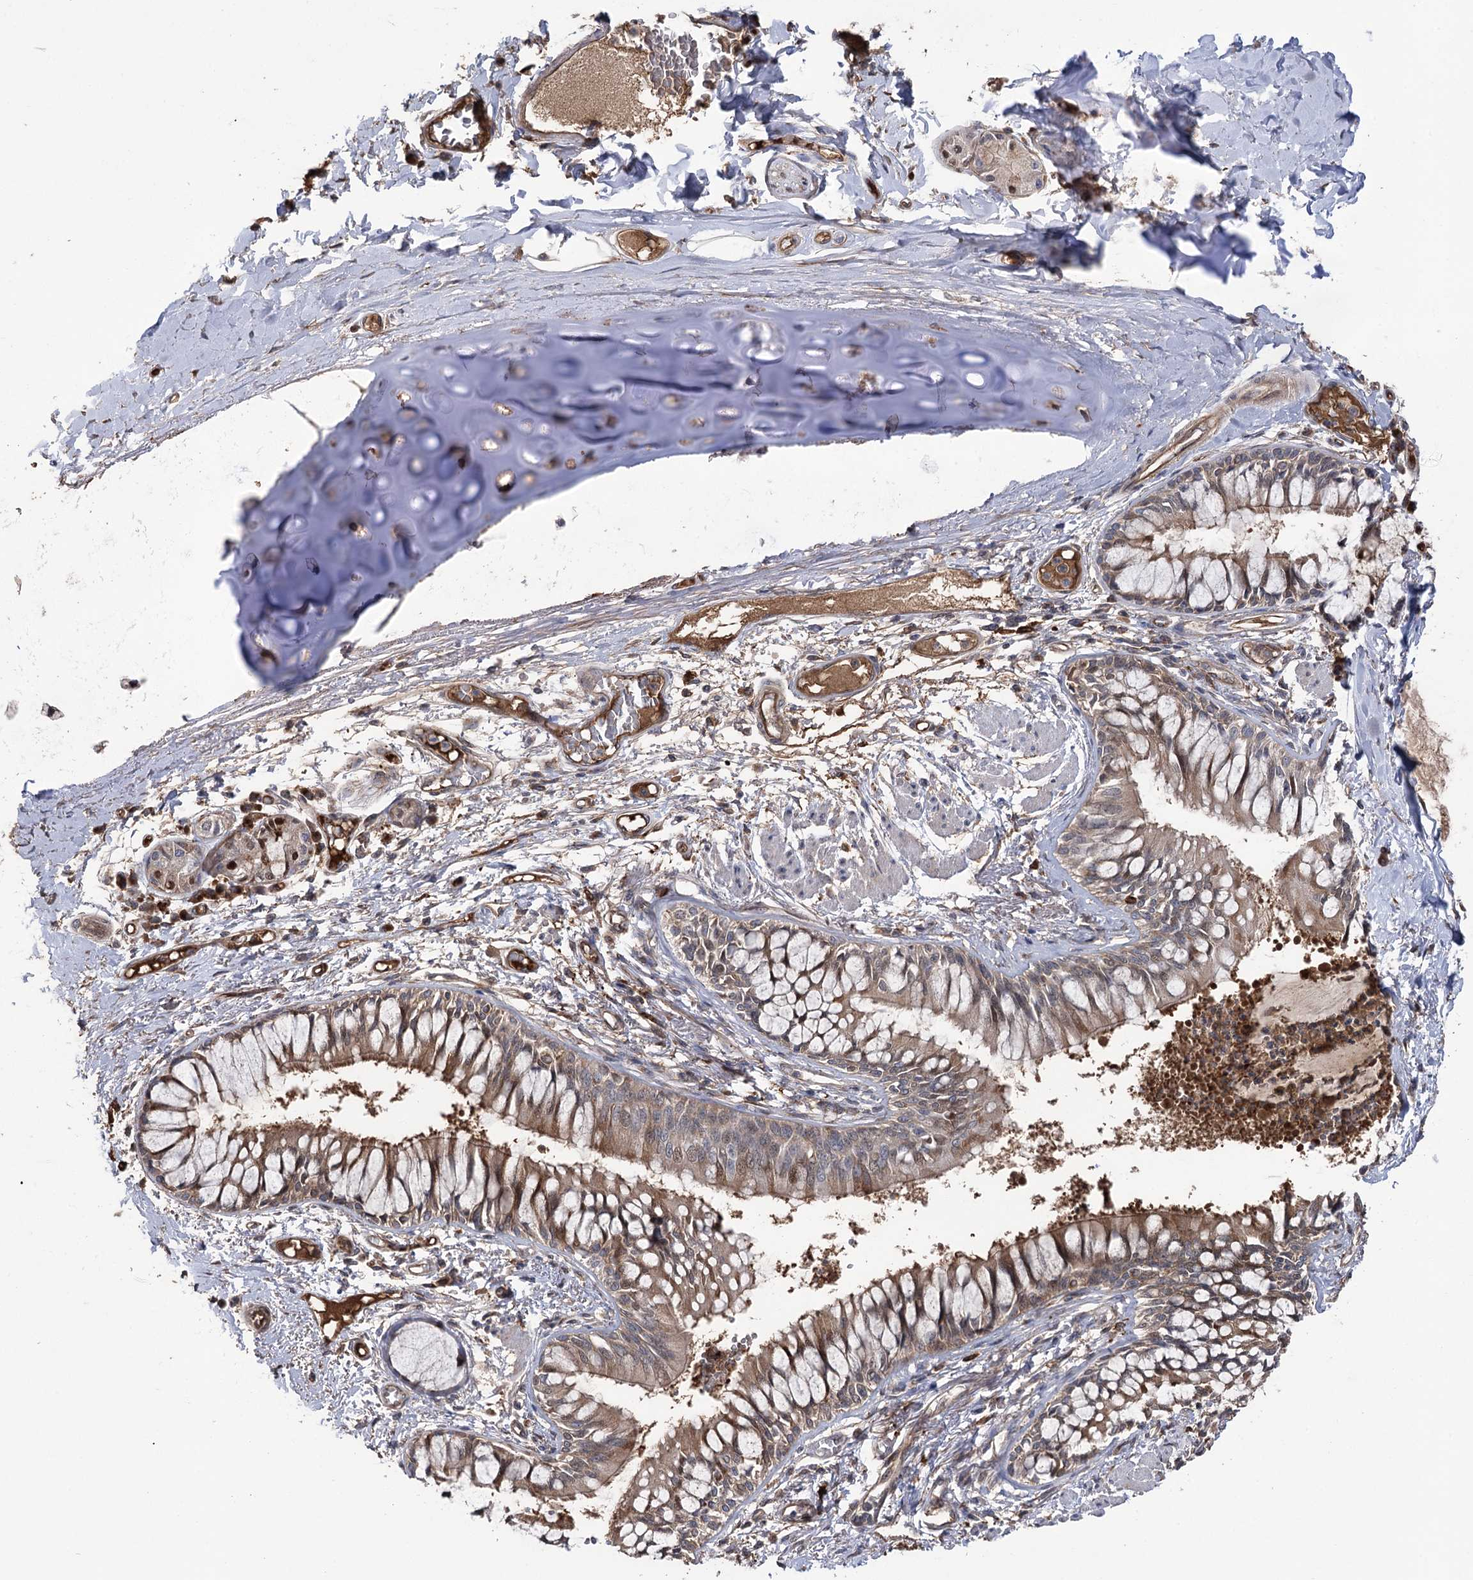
{"staining": {"intensity": "moderate", "quantity": "25%-75%", "location": "cytoplasmic/membranous"}, "tissue": "adipose tissue", "cell_type": "Adipocytes", "image_type": "normal", "snomed": [{"axis": "morphology", "description": "Normal tissue, NOS"}, {"axis": "topography", "description": "Cartilage tissue"}, {"axis": "topography", "description": "Bronchus"}, {"axis": "topography", "description": "Lung"}, {"axis": "topography", "description": "Peripheral nerve tissue"}], "caption": "Normal adipose tissue demonstrates moderate cytoplasmic/membranous expression in approximately 25%-75% of adipocytes.", "gene": "OTUD1", "patient": {"sex": "female", "age": 49}}